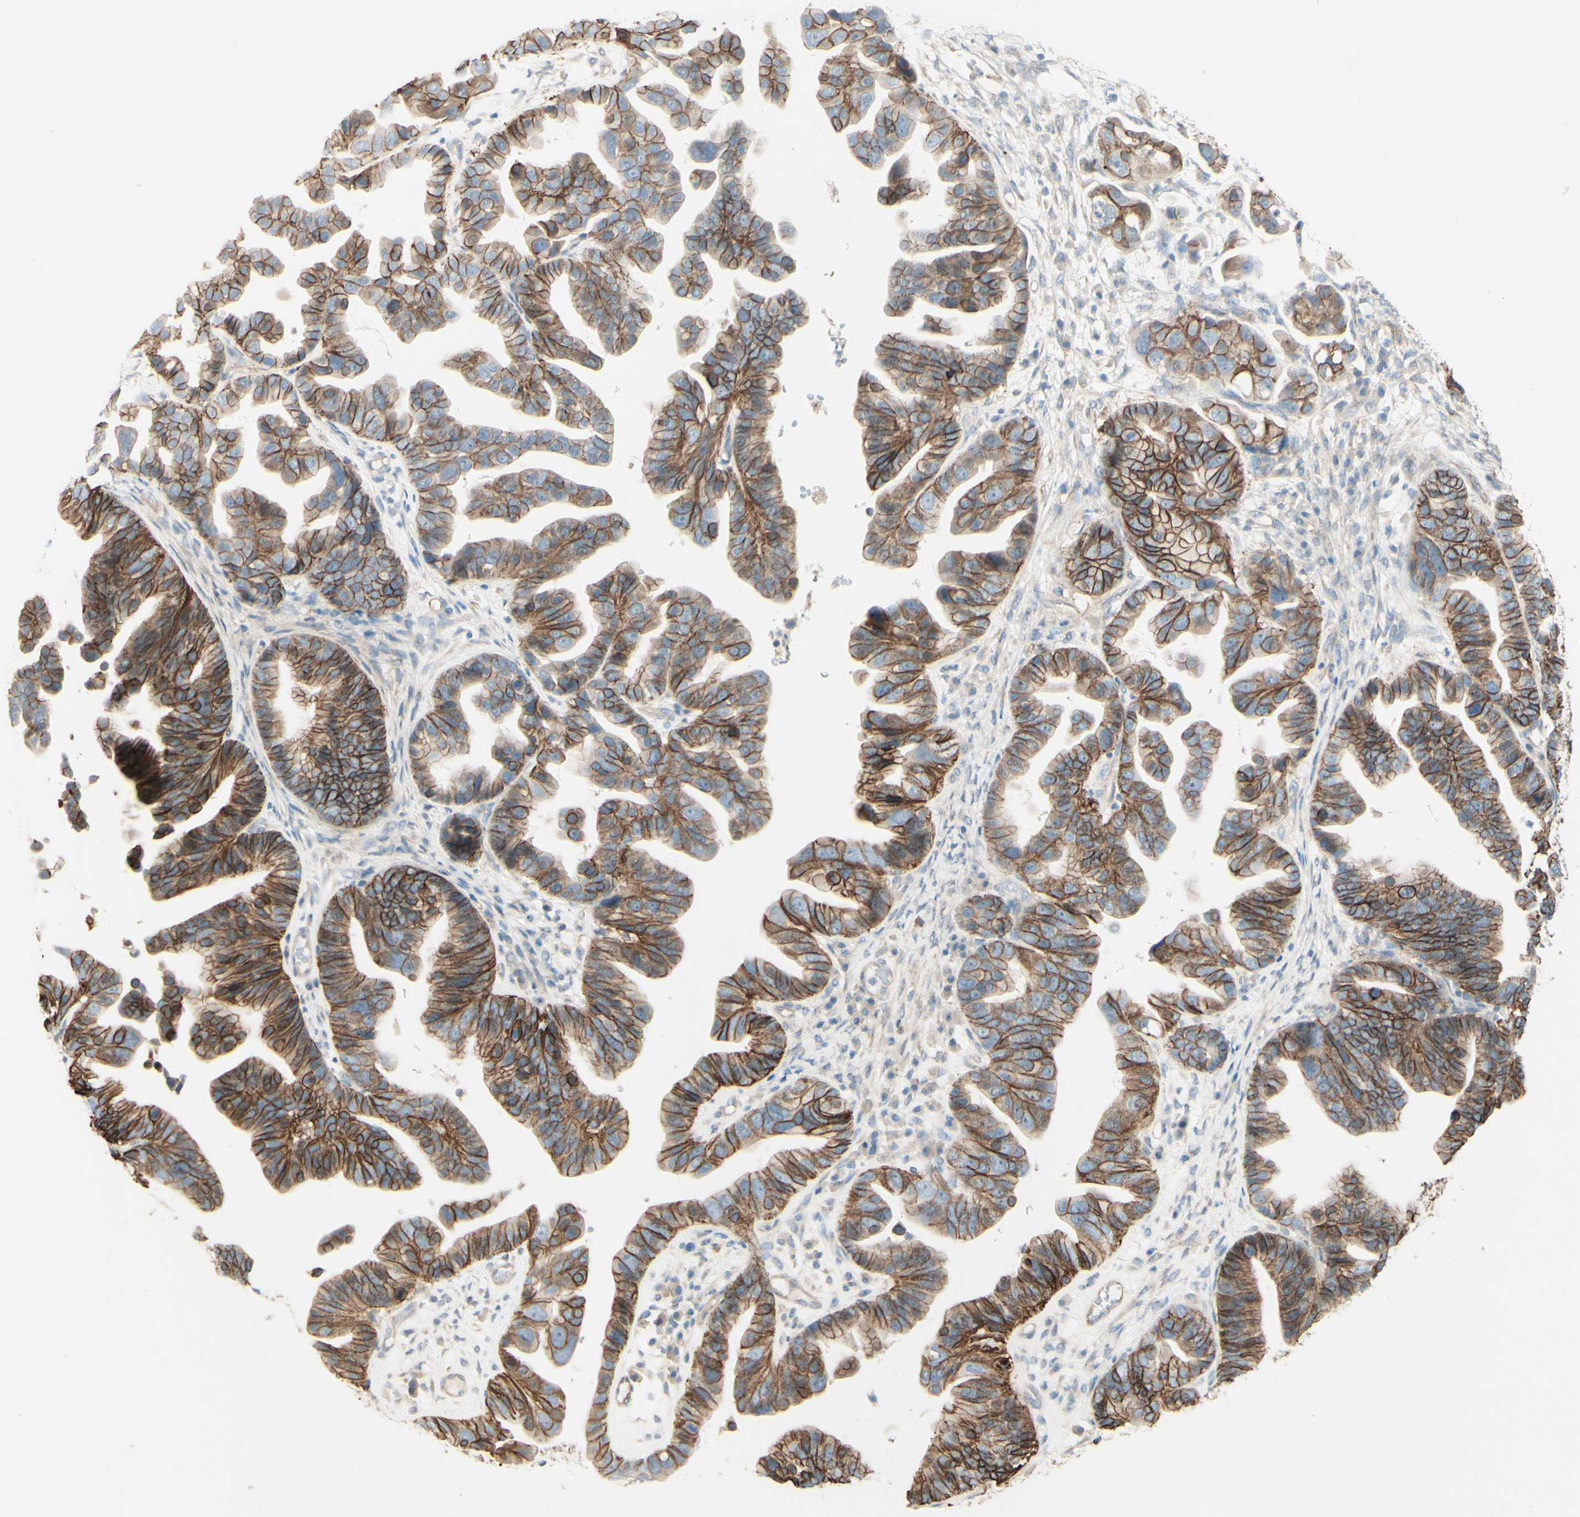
{"staining": {"intensity": "moderate", "quantity": ">75%", "location": "cytoplasmic/membranous"}, "tissue": "ovarian cancer", "cell_type": "Tumor cells", "image_type": "cancer", "snomed": [{"axis": "morphology", "description": "Cystadenocarcinoma, serous, NOS"}, {"axis": "topography", "description": "Ovary"}], "caption": "Human ovarian cancer (serous cystadenocarcinoma) stained with a brown dye demonstrates moderate cytoplasmic/membranous positive staining in approximately >75% of tumor cells.", "gene": "RNF149", "patient": {"sex": "female", "age": 56}}